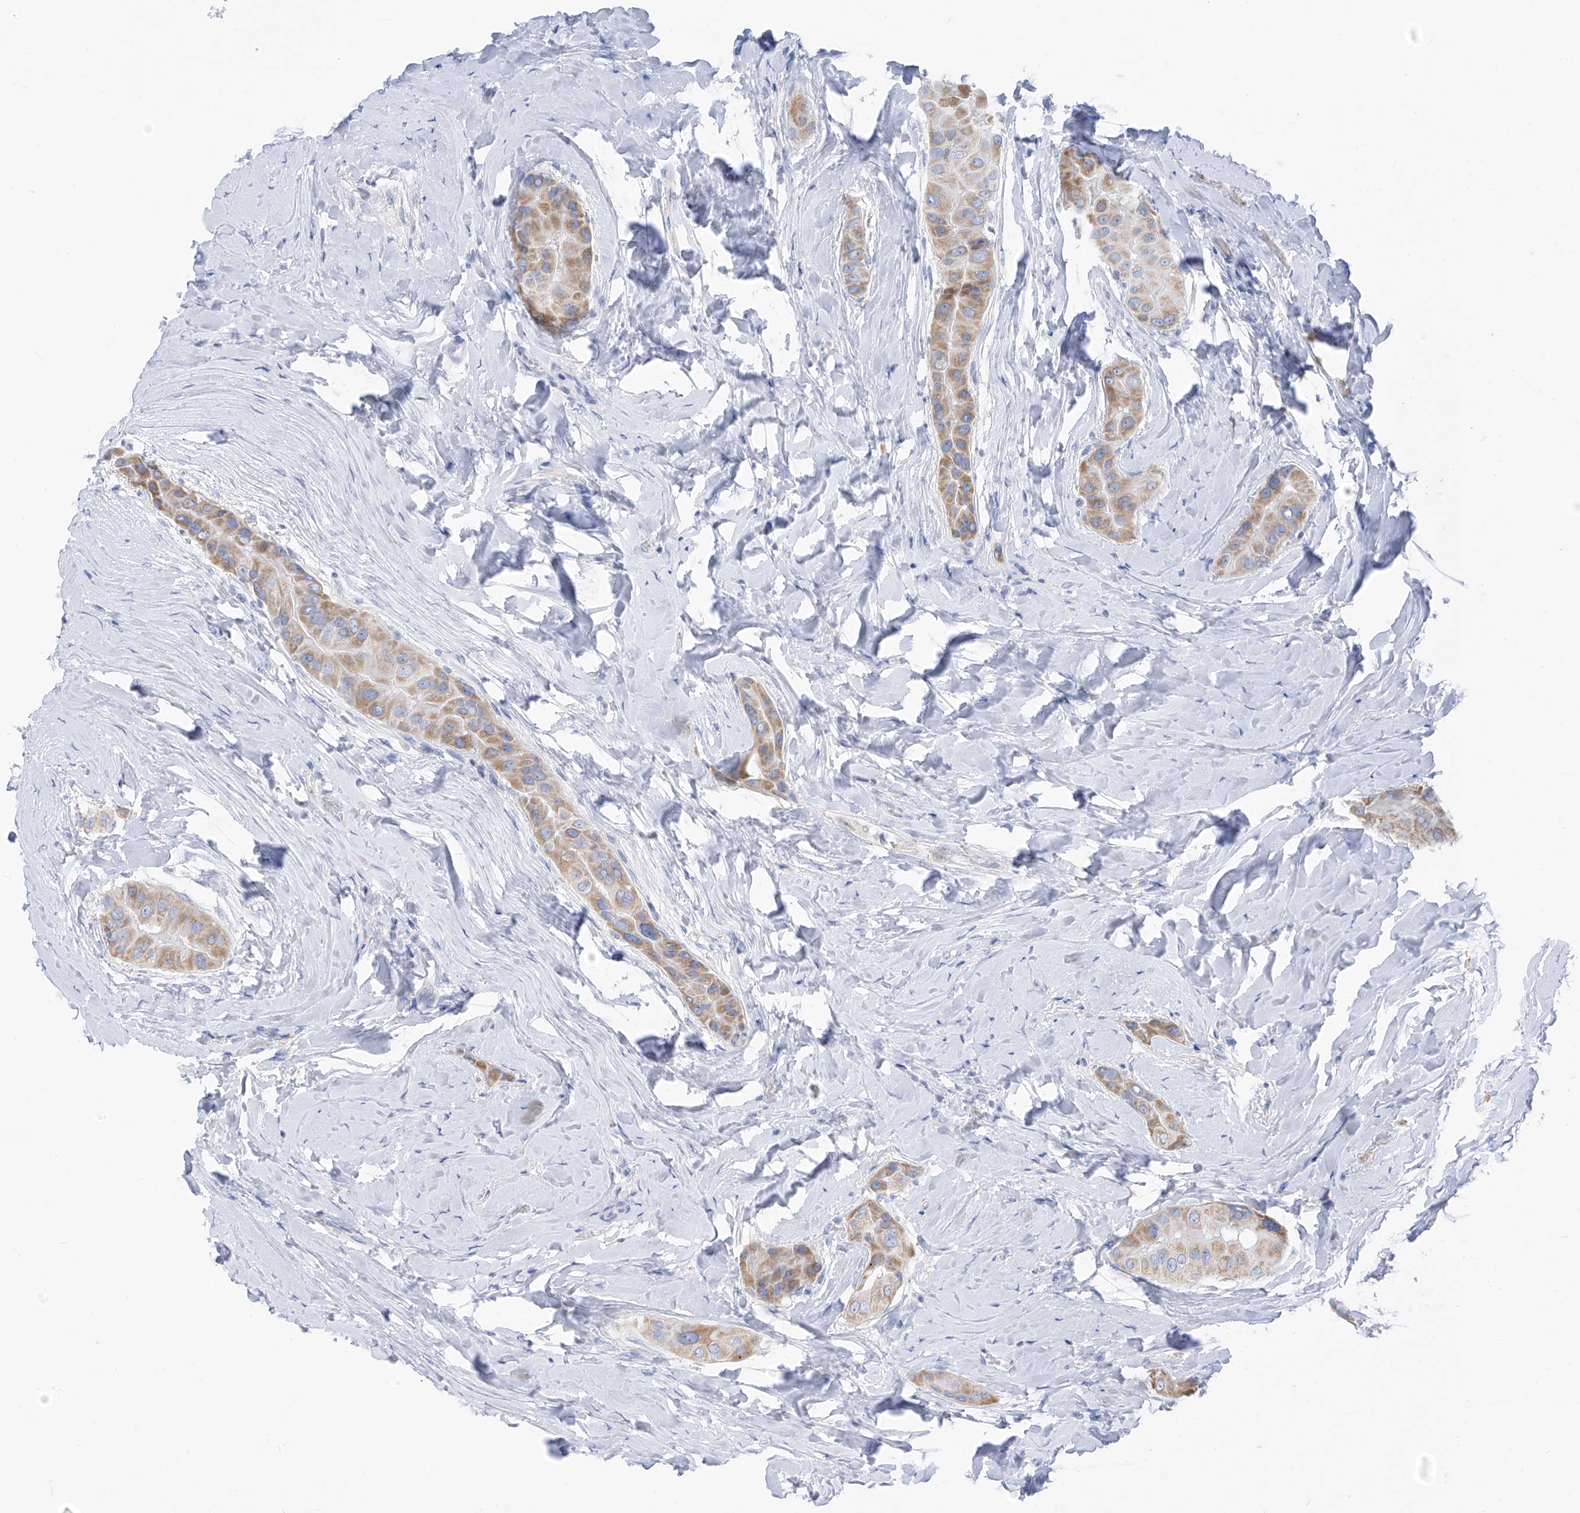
{"staining": {"intensity": "weak", "quantity": ">75%", "location": "cytoplasmic/membranous"}, "tissue": "thyroid cancer", "cell_type": "Tumor cells", "image_type": "cancer", "snomed": [{"axis": "morphology", "description": "Papillary adenocarcinoma, NOS"}, {"axis": "topography", "description": "Thyroid gland"}], "caption": "The micrograph shows a brown stain indicating the presence of a protein in the cytoplasmic/membranous of tumor cells in thyroid cancer.", "gene": "ZNF404", "patient": {"sex": "male", "age": 33}}